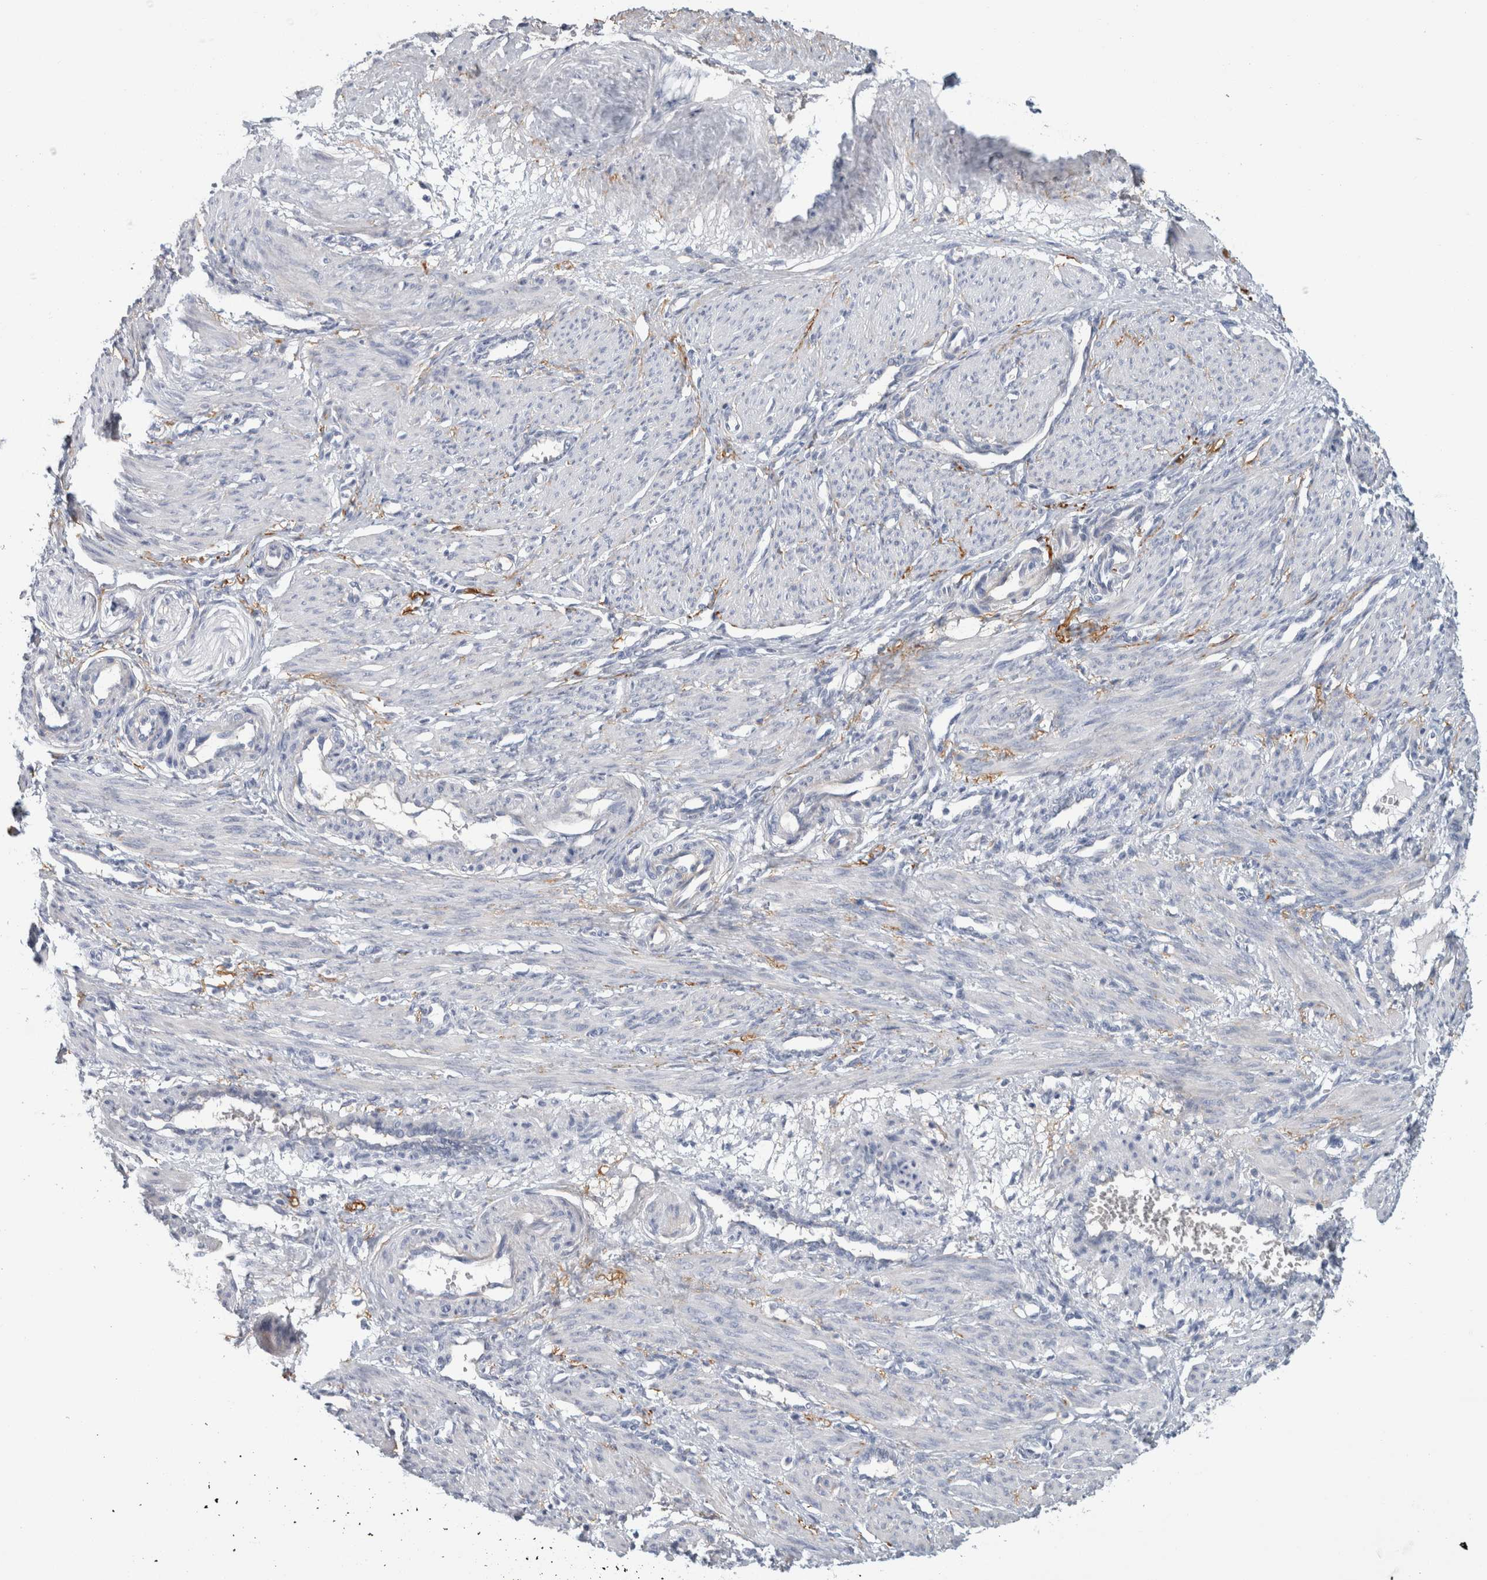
{"staining": {"intensity": "negative", "quantity": "none", "location": "none"}, "tissue": "smooth muscle", "cell_type": "Smooth muscle cells", "image_type": "normal", "snomed": [{"axis": "morphology", "description": "Normal tissue, NOS"}, {"axis": "topography", "description": "Endometrium"}], "caption": "The micrograph reveals no staining of smooth muscle cells in normal smooth muscle. (DAB (3,3'-diaminobenzidine) immunohistochemistry with hematoxylin counter stain).", "gene": "CD55", "patient": {"sex": "female", "age": 33}}